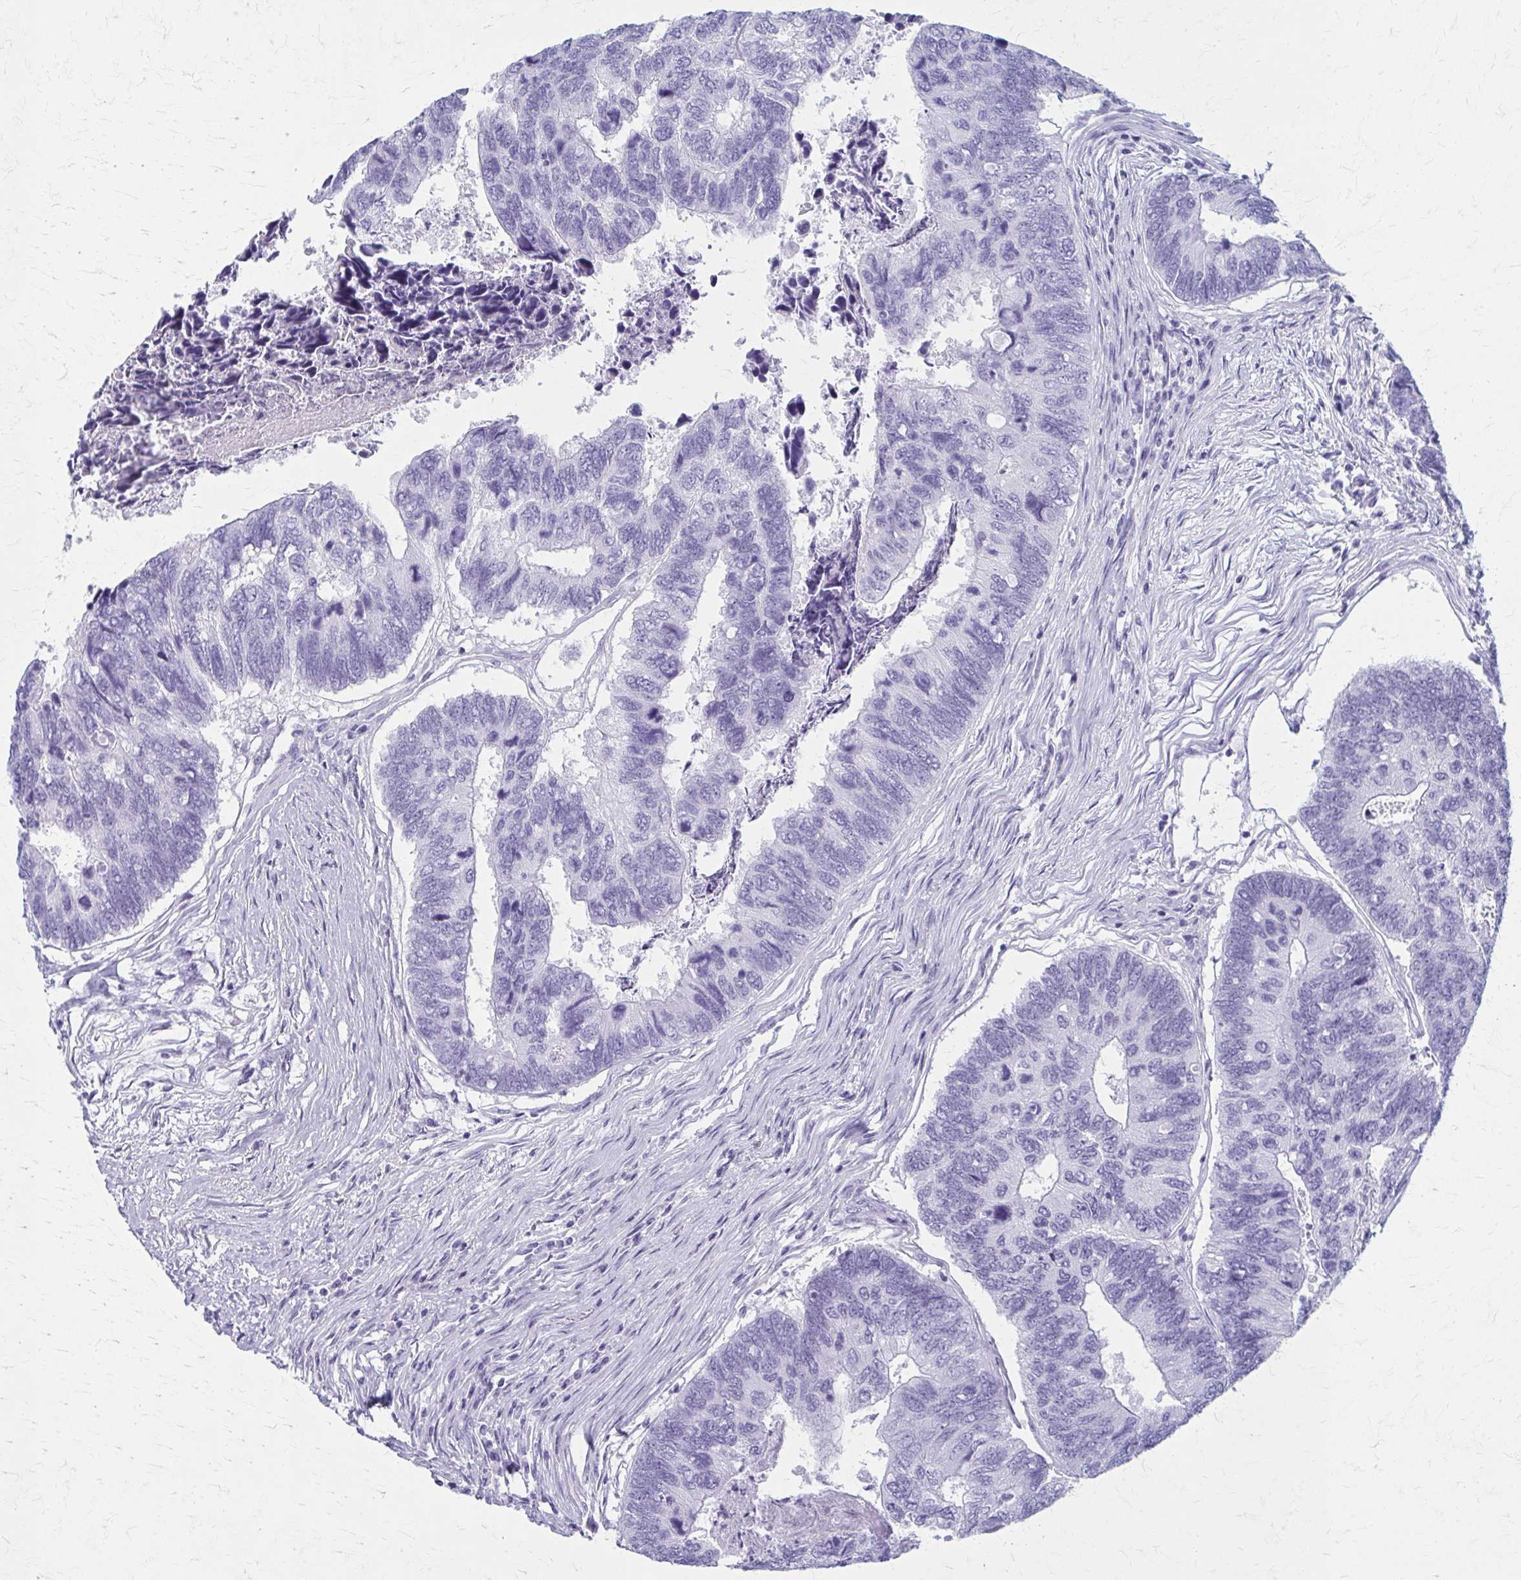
{"staining": {"intensity": "negative", "quantity": "none", "location": "none"}, "tissue": "colorectal cancer", "cell_type": "Tumor cells", "image_type": "cancer", "snomed": [{"axis": "morphology", "description": "Adenocarcinoma, NOS"}, {"axis": "topography", "description": "Colon"}], "caption": "Tumor cells show no significant protein staining in adenocarcinoma (colorectal).", "gene": "CELF5", "patient": {"sex": "female", "age": 67}}